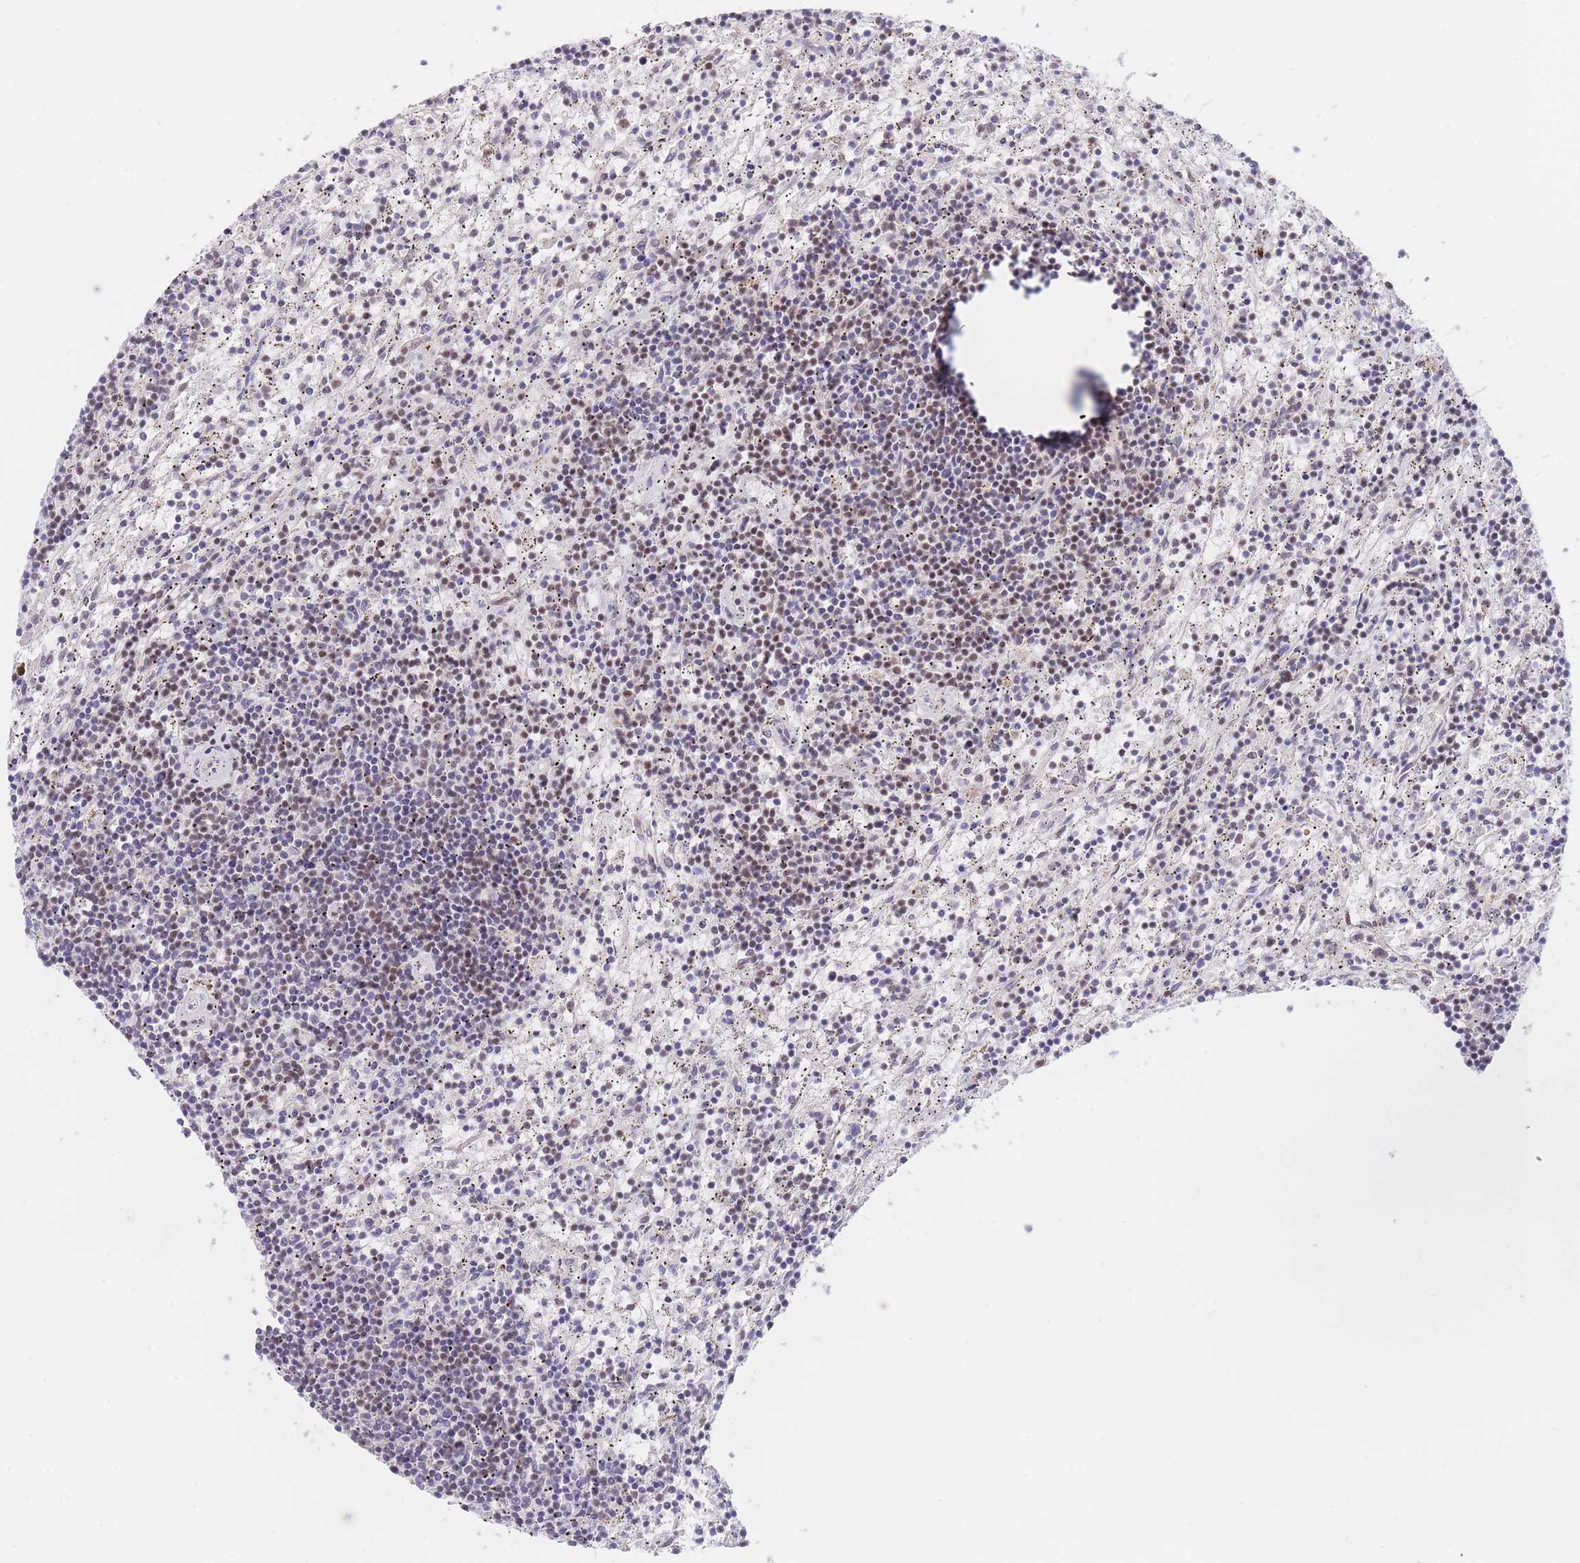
{"staining": {"intensity": "moderate", "quantity": "25%-75%", "location": "nuclear"}, "tissue": "lymphoma", "cell_type": "Tumor cells", "image_type": "cancer", "snomed": [{"axis": "morphology", "description": "Malignant lymphoma, non-Hodgkin's type, Low grade"}, {"axis": "topography", "description": "Spleen"}], "caption": "Immunohistochemistry (IHC) image of human lymphoma stained for a protein (brown), which demonstrates medium levels of moderate nuclear expression in about 25%-75% of tumor cells.", "gene": "SMAD9", "patient": {"sex": "male", "age": 76}}